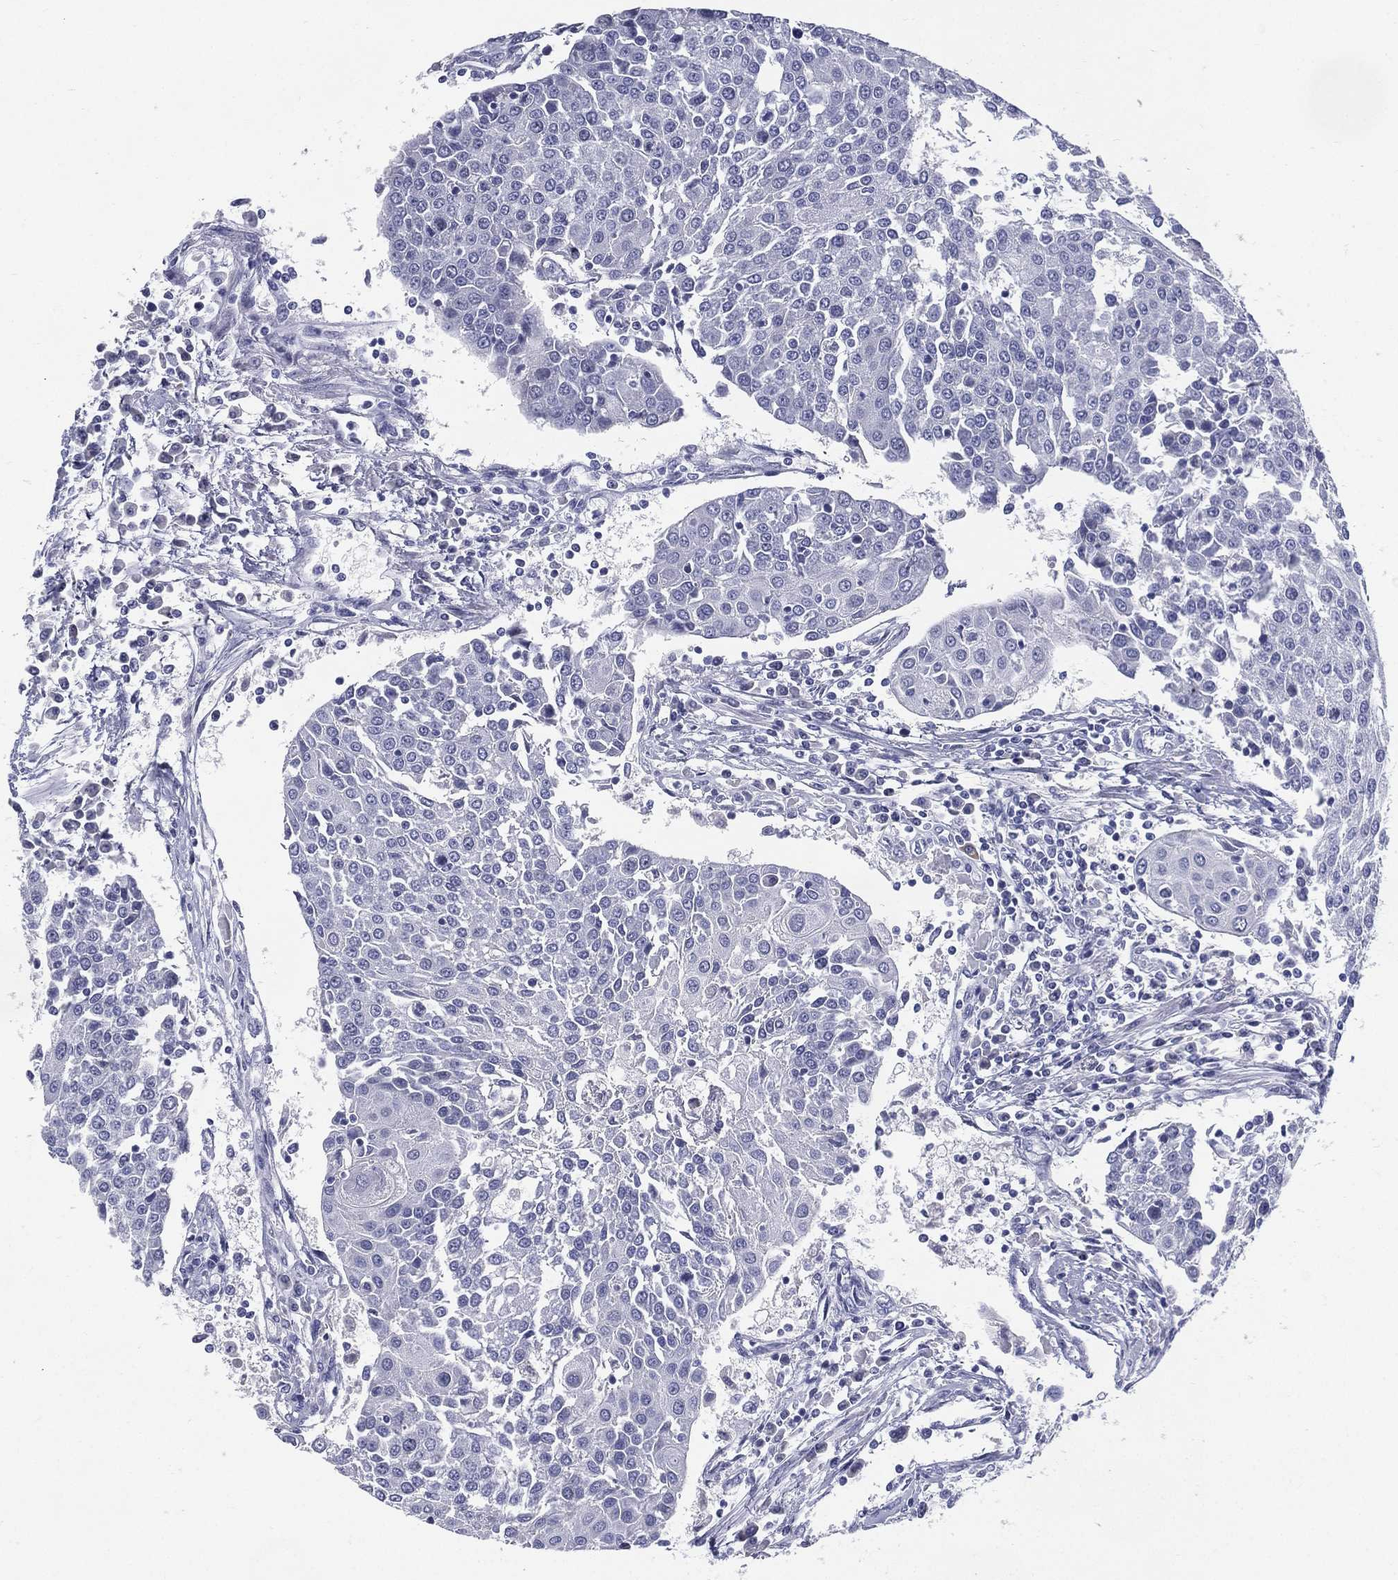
{"staining": {"intensity": "negative", "quantity": "none", "location": "none"}, "tissue": "urothelial cancer", "cell_type": "Tumor cells", "image_type": "cancer", "snomed": [{"axis": "morphology", "description": "Urothelial carcinoma, High grade"}, {"axis": "topography", "description": "Urinary bladder"}], "caption": "Urothelial cancer was stained to show a protein in brown. There is no significant expression in tumor cells.", "gene": "KIF2C", "patient": {"sex": "female", "age": 85}}